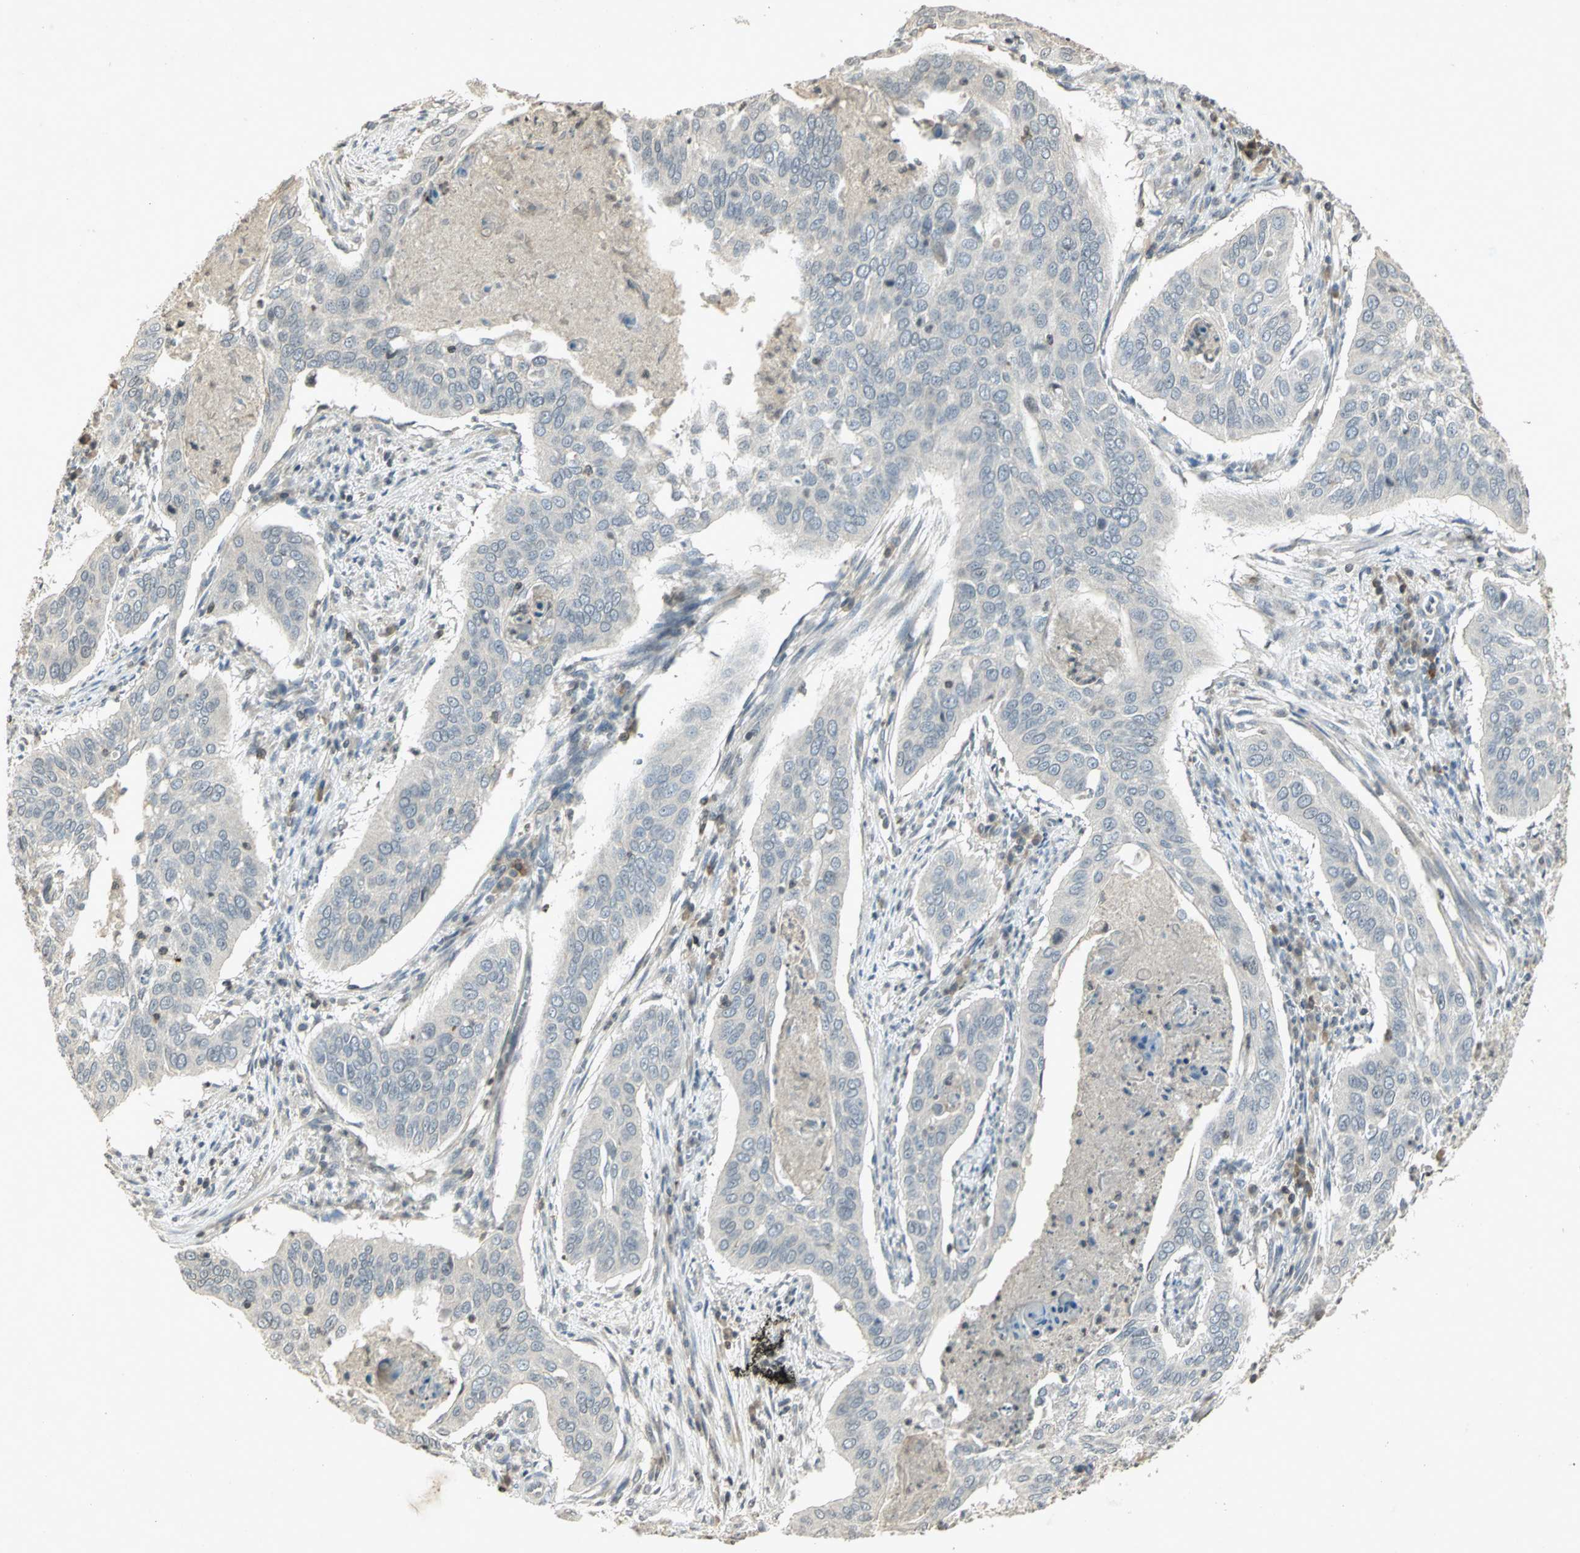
{"staining": {"intensity": "negative", "quantity": "none", "location": "none"}, "tissue": "cervical cancer", "cell_type": "Tumor cells", "image_type": "cancer", "snomed": [{"axis": "morphology", "description": "Squamous cell carcinoma, NOS"}, {"axis": "topography", "description": "Cervix"}], "caption": "The histopathology image exhibits no significant expression in tumor cells of cervical squamous cell carcinoma. (Brightfield microscopy of DAB immunohistochemistry (IHC) at high magnification).", "gene": "IL16", "patient": {"sex": "female", "age": 39}}